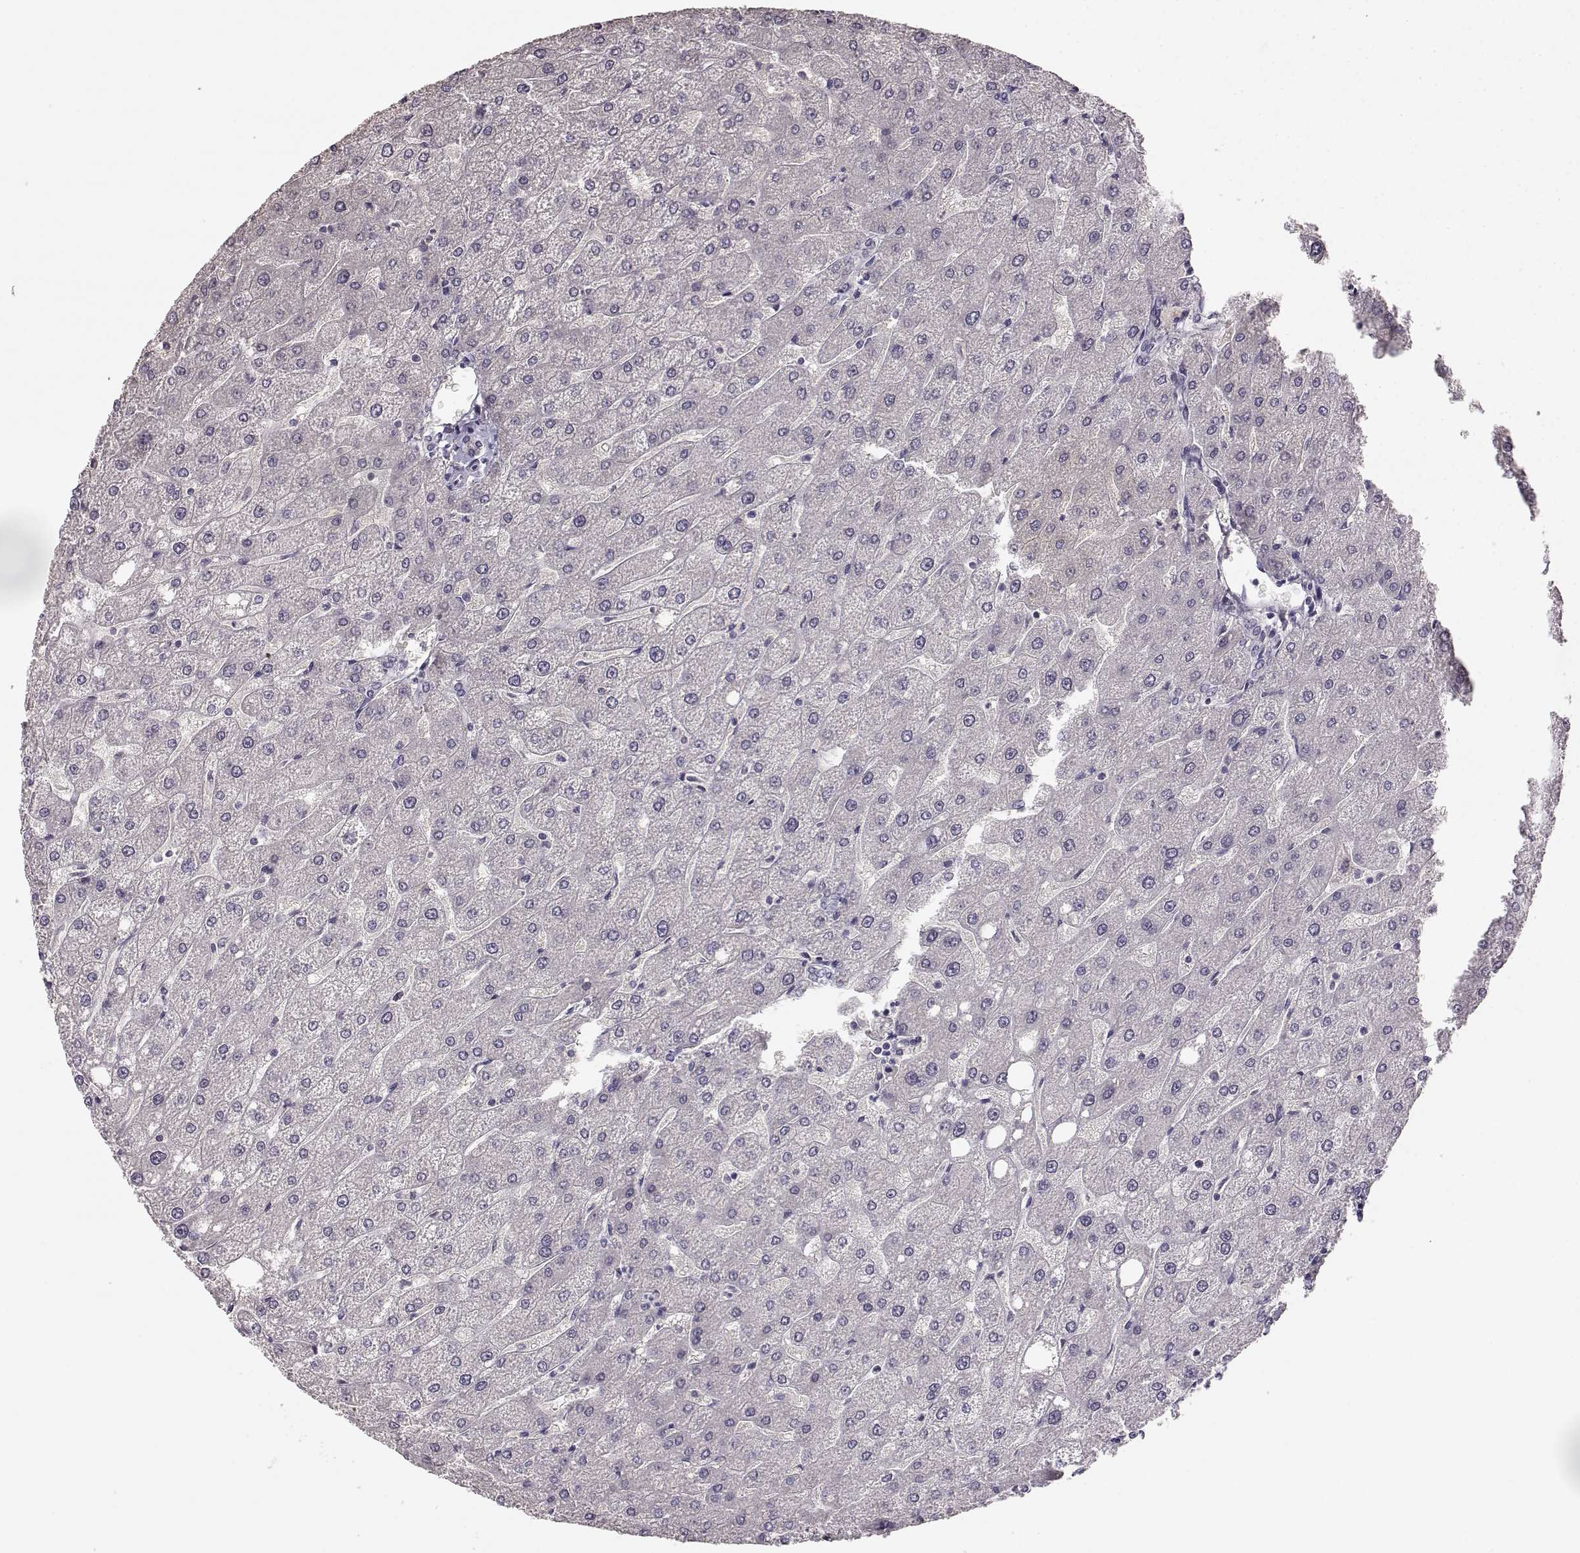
{"staining": {"intensity": "negative", "quantity": "none", "location": "none"}, "tissue": "liver", "cell_type": "Cholangiocytes", "image_type": "normal", "snomed": [{"axis": "morphology", "description": "Normal tissue, NOS"}, {"axis": "topography", "description": "Liver"}], "caption": "Cholangiocytes show no significant positivity in unremarkable liver. The staining was performed using DAB (3,3'-diaminobenzidine) to visualize the protein expression in brown, while the nuclei were stained in blue with hematoxylin (Magnification: 20x).", "gene": "KIAA0319", "patient": {"sex": "male", "age": 67}}